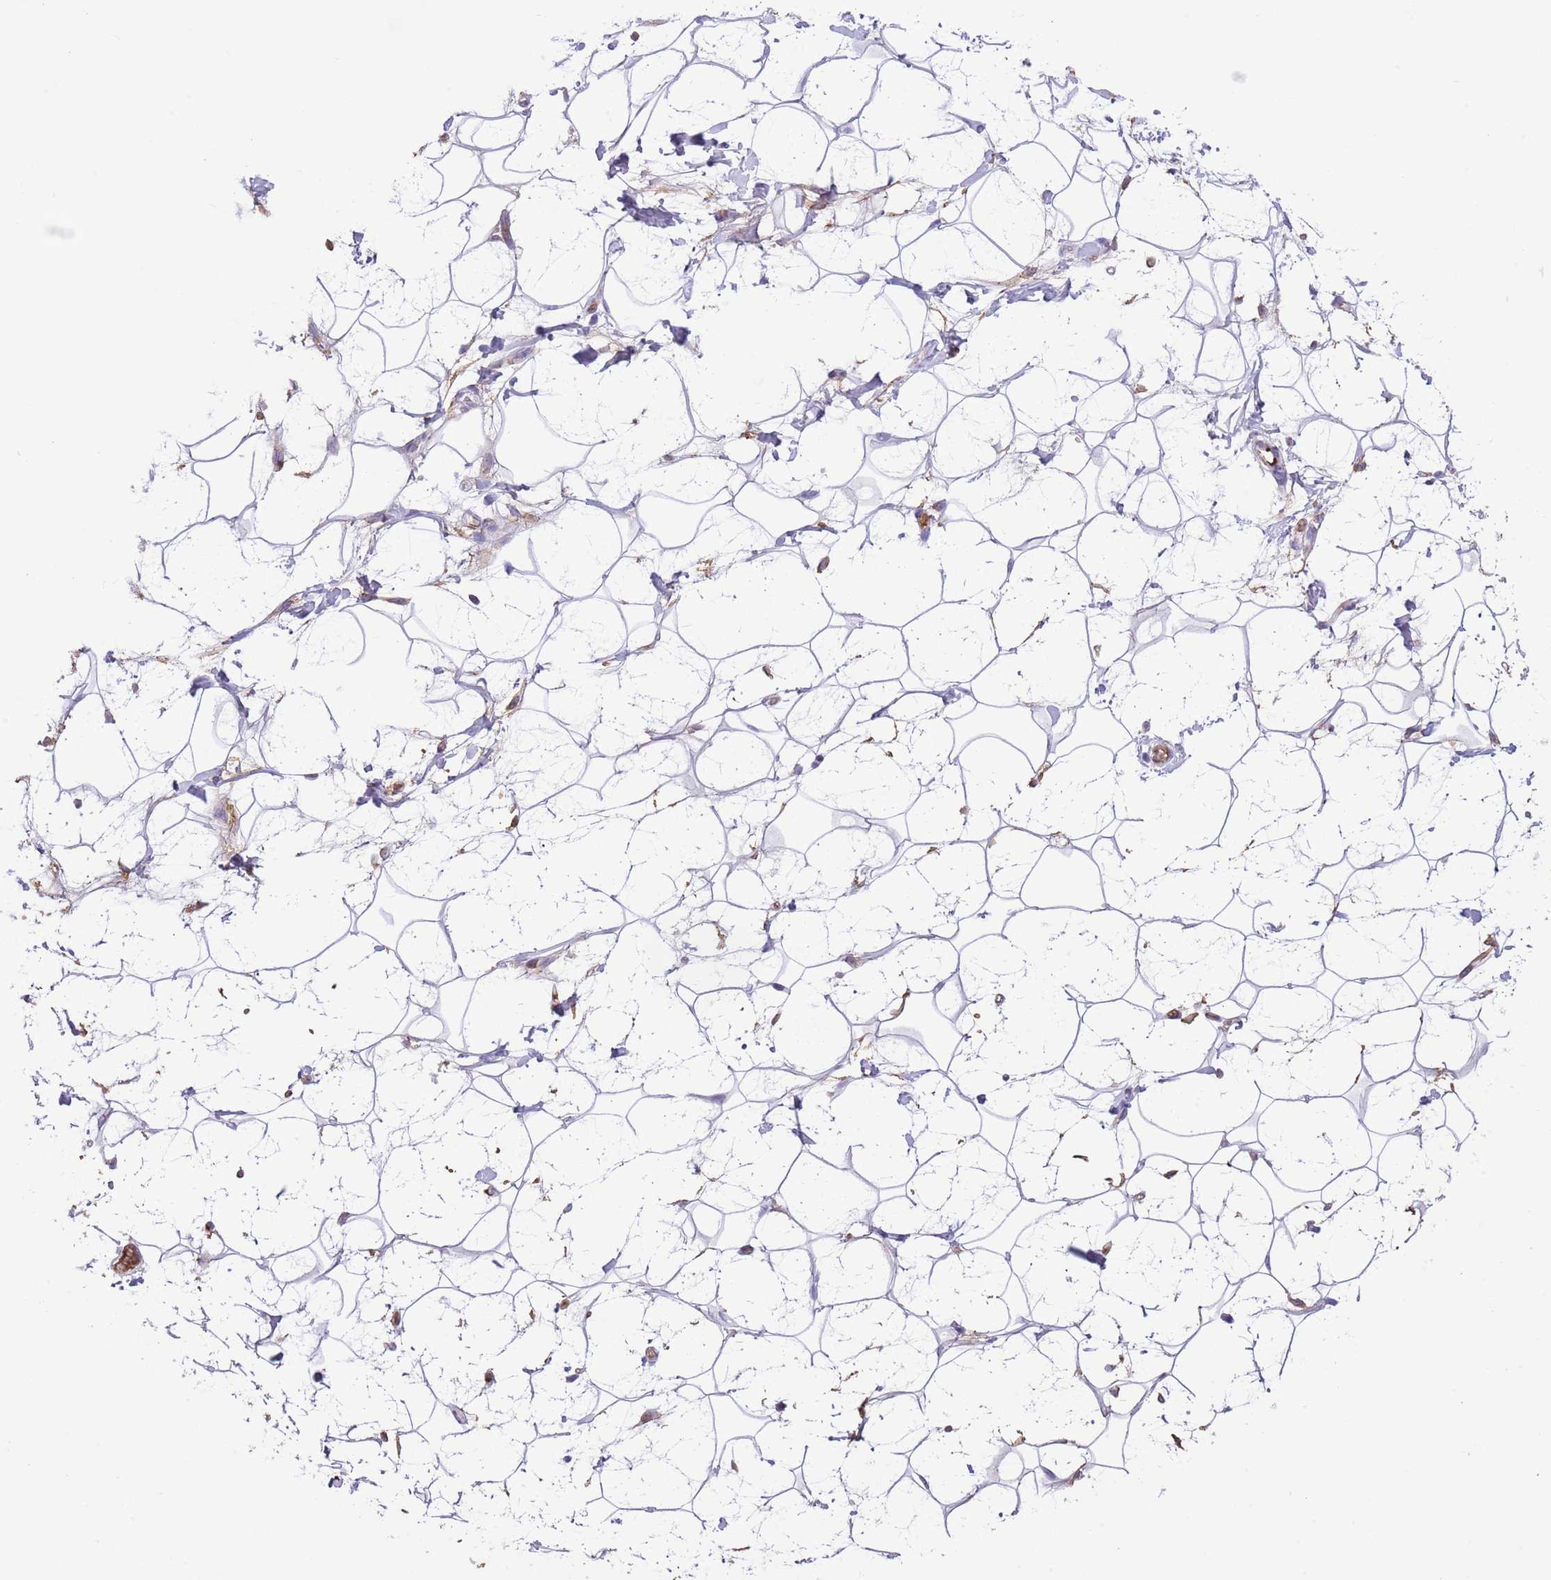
{"staining": {"intensity": "weak", "quantity": "25%-75%", "location": "cytoplasmic/membranous"}, "tissue": "adipose tissue", "cell_type": "Adipocytes", "image_type": "normal", "snomed": [{"axis": "morphology", "description": "Normal tissue, NOS"}, {"axis": "topography", "description": "Breast"}], "caption": "Adipocytes exhibit weak cytoplasmic/membranous expression in approximately 25%-75% of cells in benign adipose tissue.", "gene": "IGF1", "patient": {"sex": "female", "age": 26}}